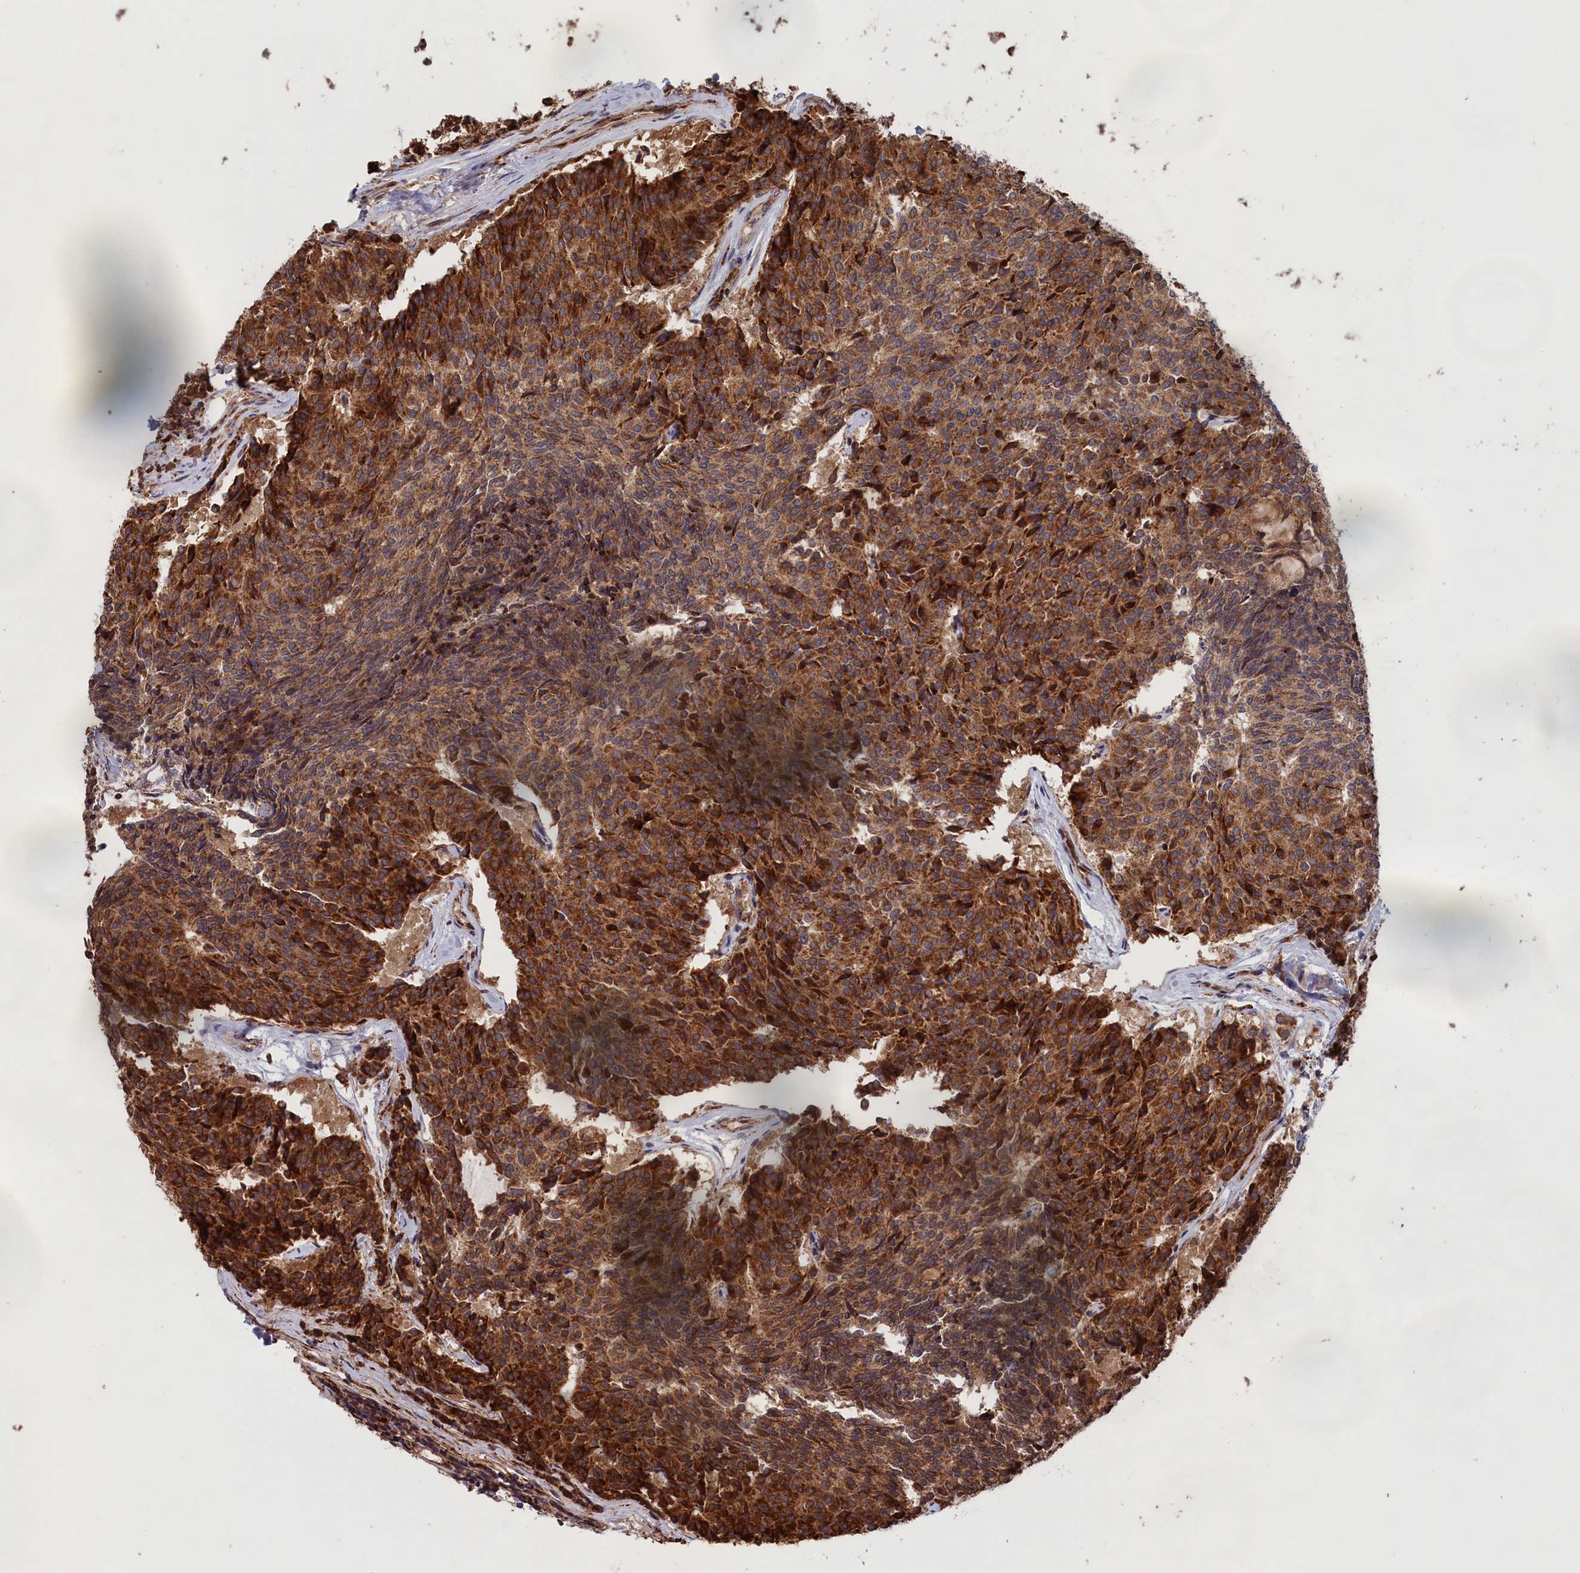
{"staining": {"intensity": "strong", "quantity": ">75%", "location": "cytoplasmic/membranous"}, "tissue": "carcinoid", "cell_type": "Tumor cells", "image_type": "cancer", "snomed": [{"axis": "morphology", "description": "Carcinoid, malignant, NOS"}, {"axis": "topography", "description": "Pancreas"}], "caption": "Immunohistochemical staining of carcinoid (malignant) shows strong cytoplasmic/membranous protein staining in about >75% of tumor cells. The protein of interest is shown in brown color, while the nuclei are stained blue.", "gene": "PLA2G4C", "patient": {"sex": "female", "age": 54}}